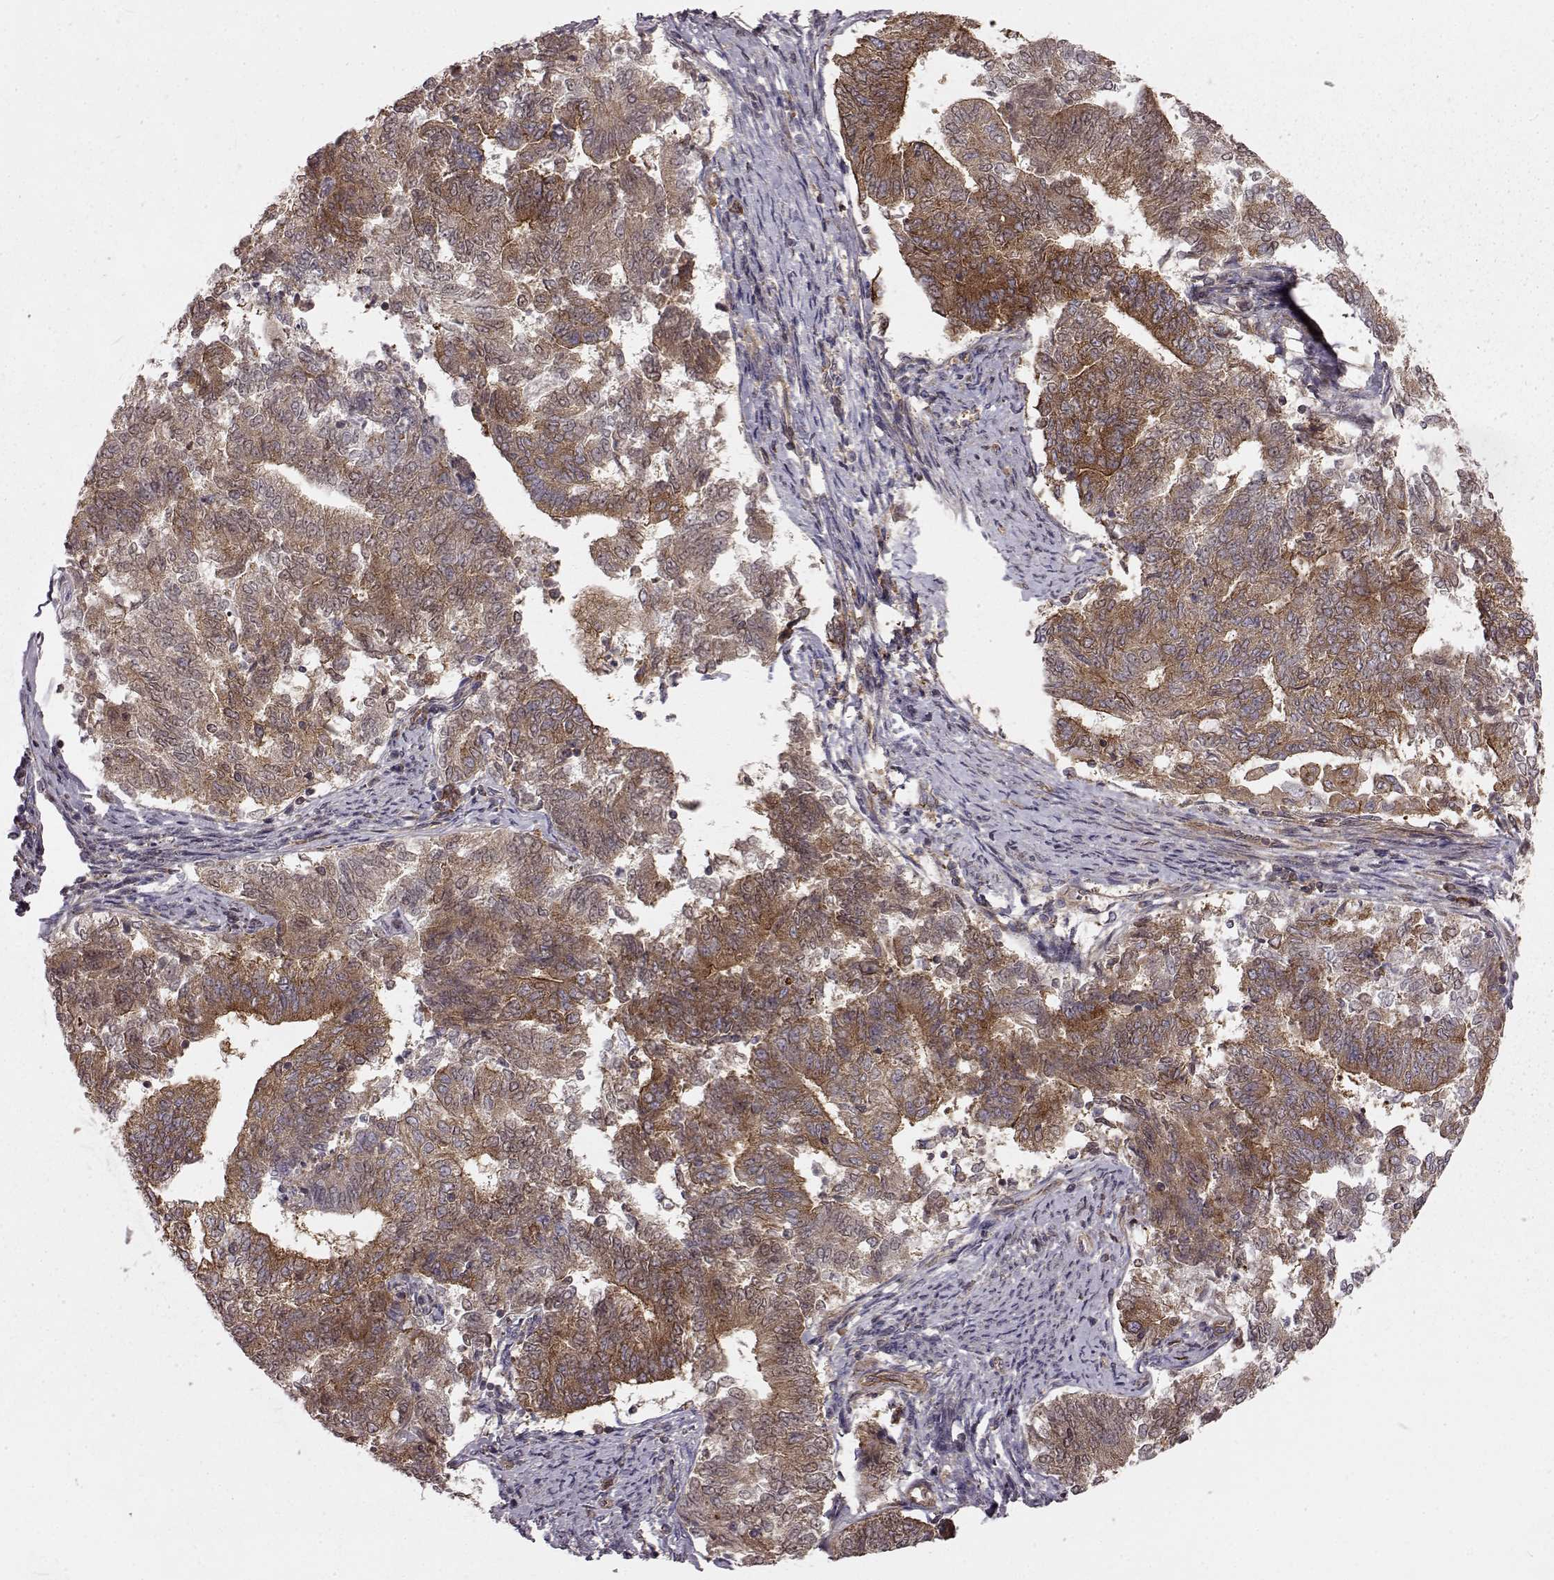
{"staining": {"intensity": "moderate", "quantity": "25%-75%", "location": "cytoplasmic/membranous"}, "tissue": "endometrial cancer", "cell_type": "Tumor cells", "image_type": "cancer", "snomed": [{"axis": "morphology", "description": "Adenocarcinoma, NOS"}, {"axis": "topography", "description": "Endometrium"}], "caption": "Endometrial cancer stained with immunohistochemistry shows moderate cytoplasmic/membranous positivity in about 25%-75% of tumor cells.", "gene": "RABGAP1", "patient": {"sex": "female", "age": 65}}